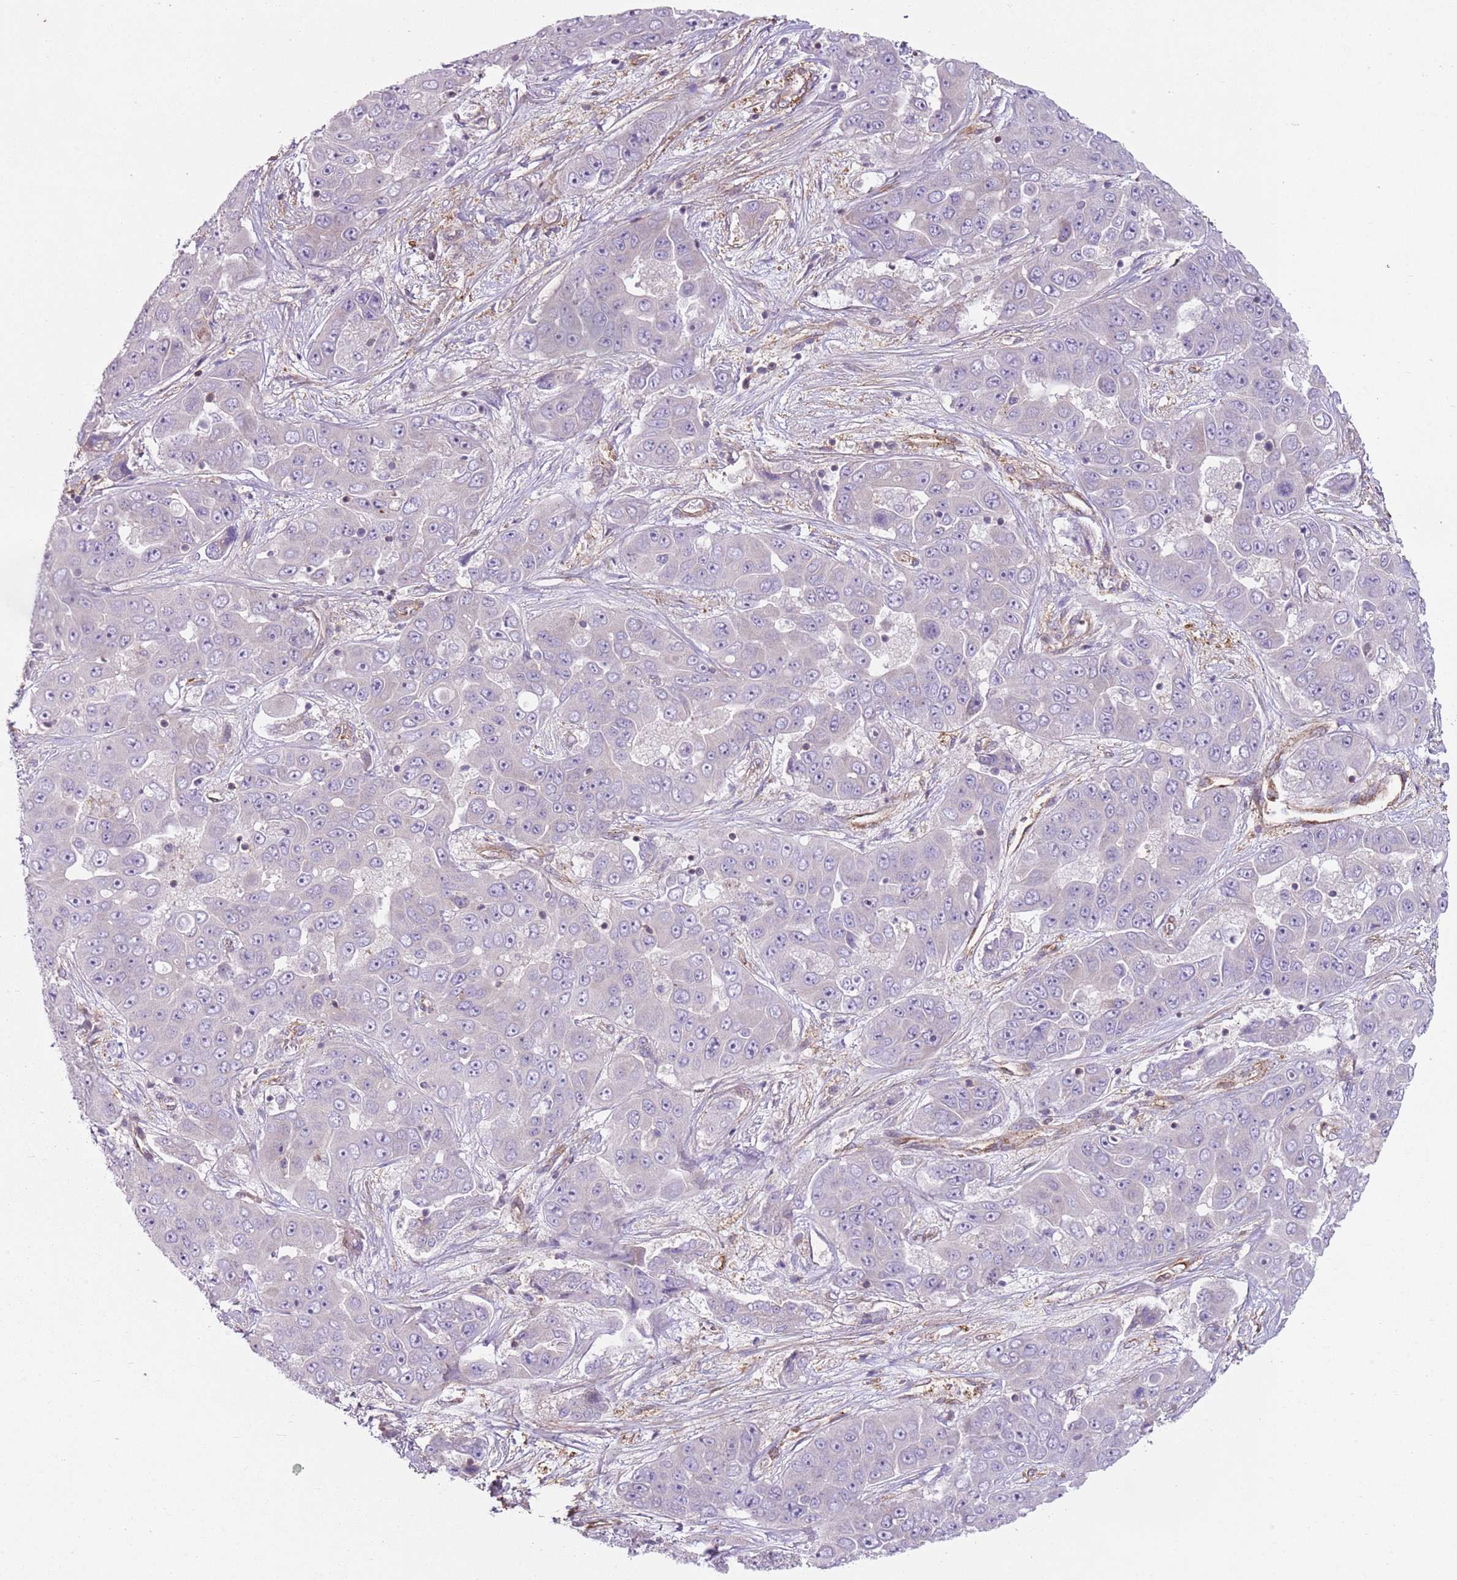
{"staining": {"intensity": "negative", "quantity": "none", "location": "none"}, "tissue": "liver cancer", "cell_type": "Tumor cells", "image_type": "cancer", "snomed": [{"axis": "morphology", "description": "Cholangiocarcinoma"}, {"axis": "topography", "description": "Liver"}], "caption": "Immunohistochemistry (IHC) photomicrograph of human liver cancer (cholangiocarcinoma) stained for a protein (brown), which shows no expression in tumor cells.", "gene": "GNAI3", "patient": {"sex": "female", "age": 52}}